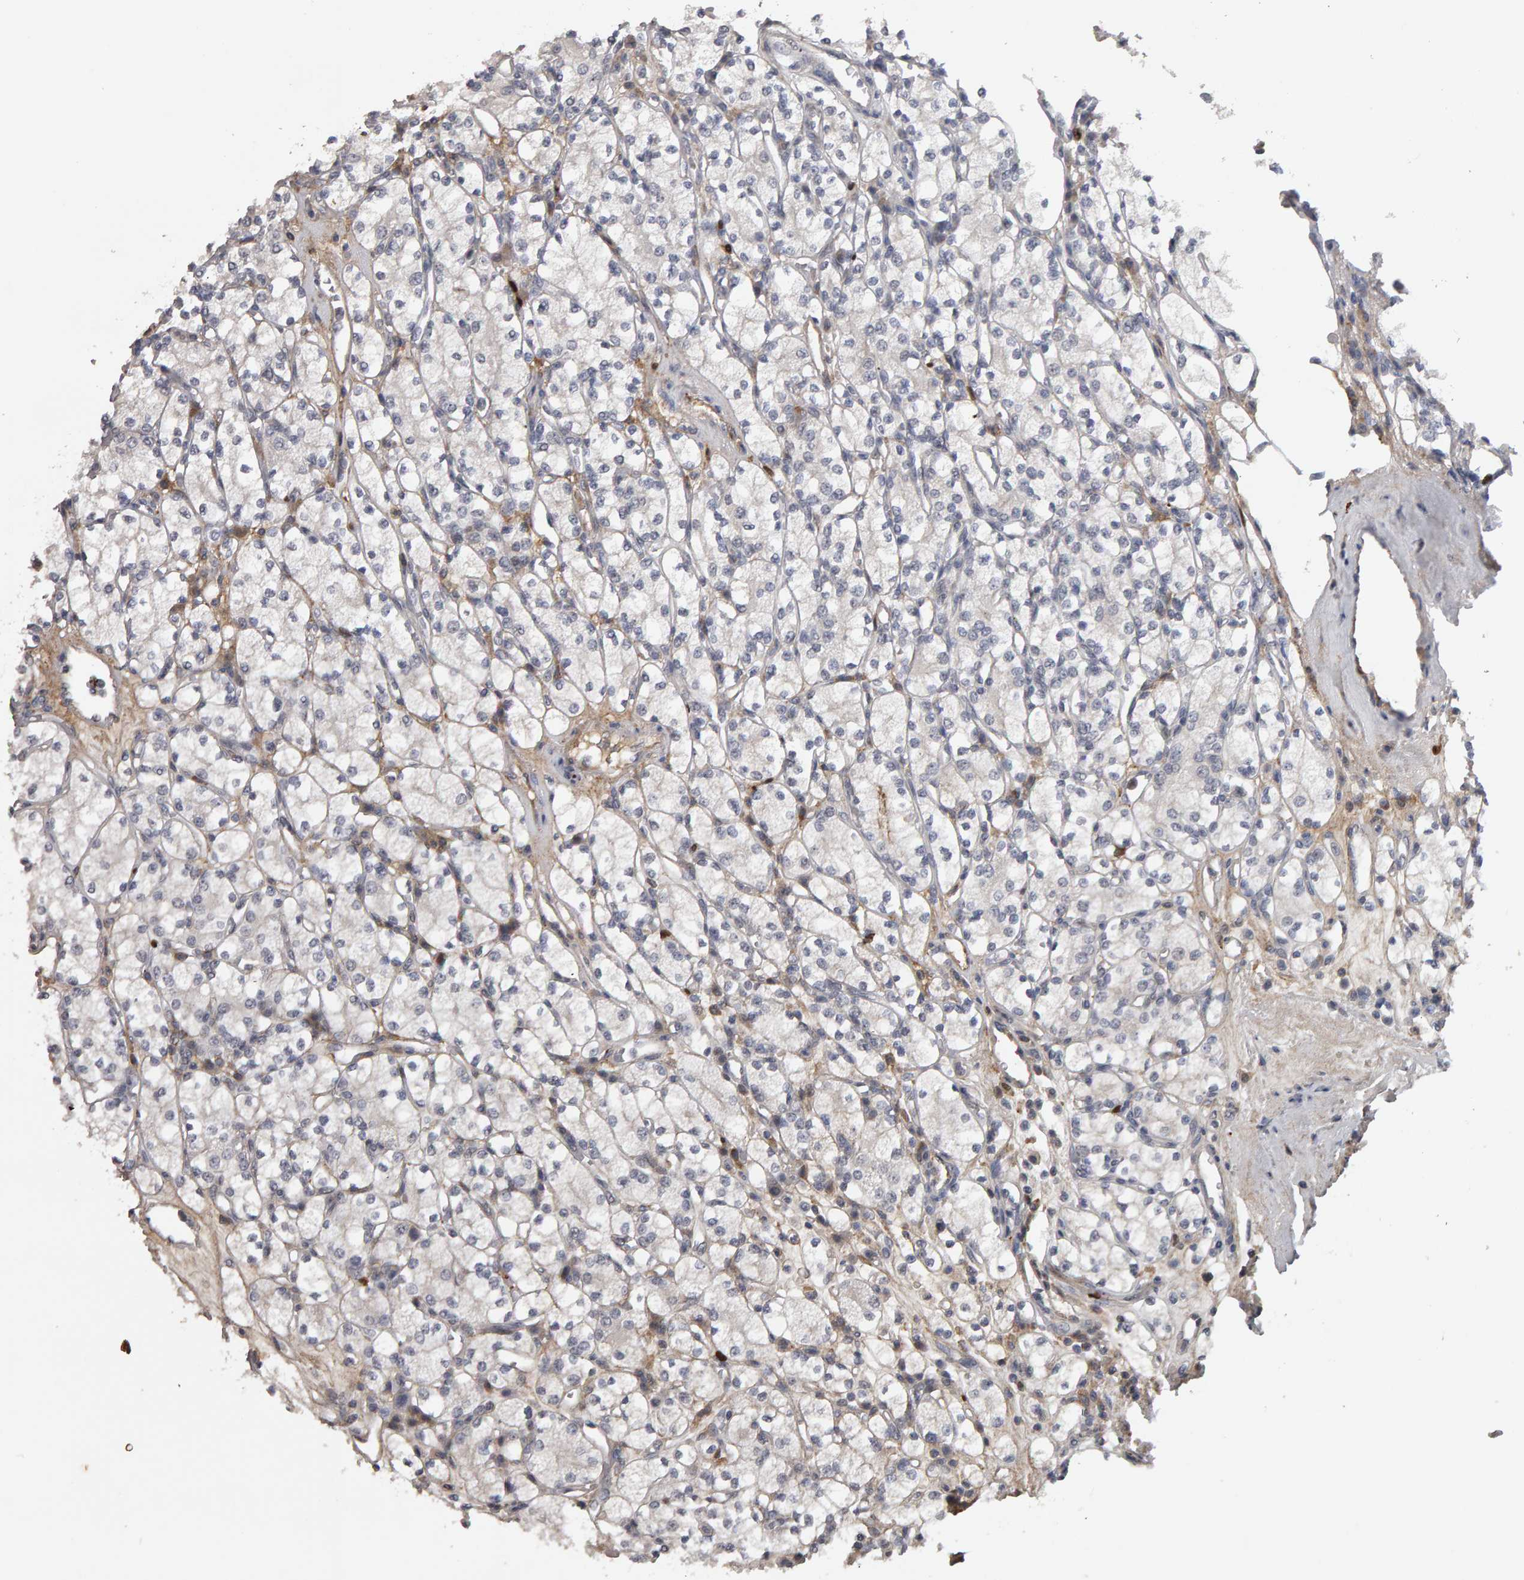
{"staining": {"intensity": "weak", "quantity": "<25%", "location": "cytoplasmic/membranous"}, "tissue": "renal cancer", "cell_type": "Tumor cells", "image_type": "cancer", "snomed": [{"axis": "morphology", "description": "Adenocarcinoma, NOS"}, {"axis": "topography", "description": "Kidney"}], "caption": "Image shows no significant protein positivity in tumor cells of renal cancer (adenocarcinoma).", "gene": "IPO8", "patient": {"sex": "male", "age": 77}}